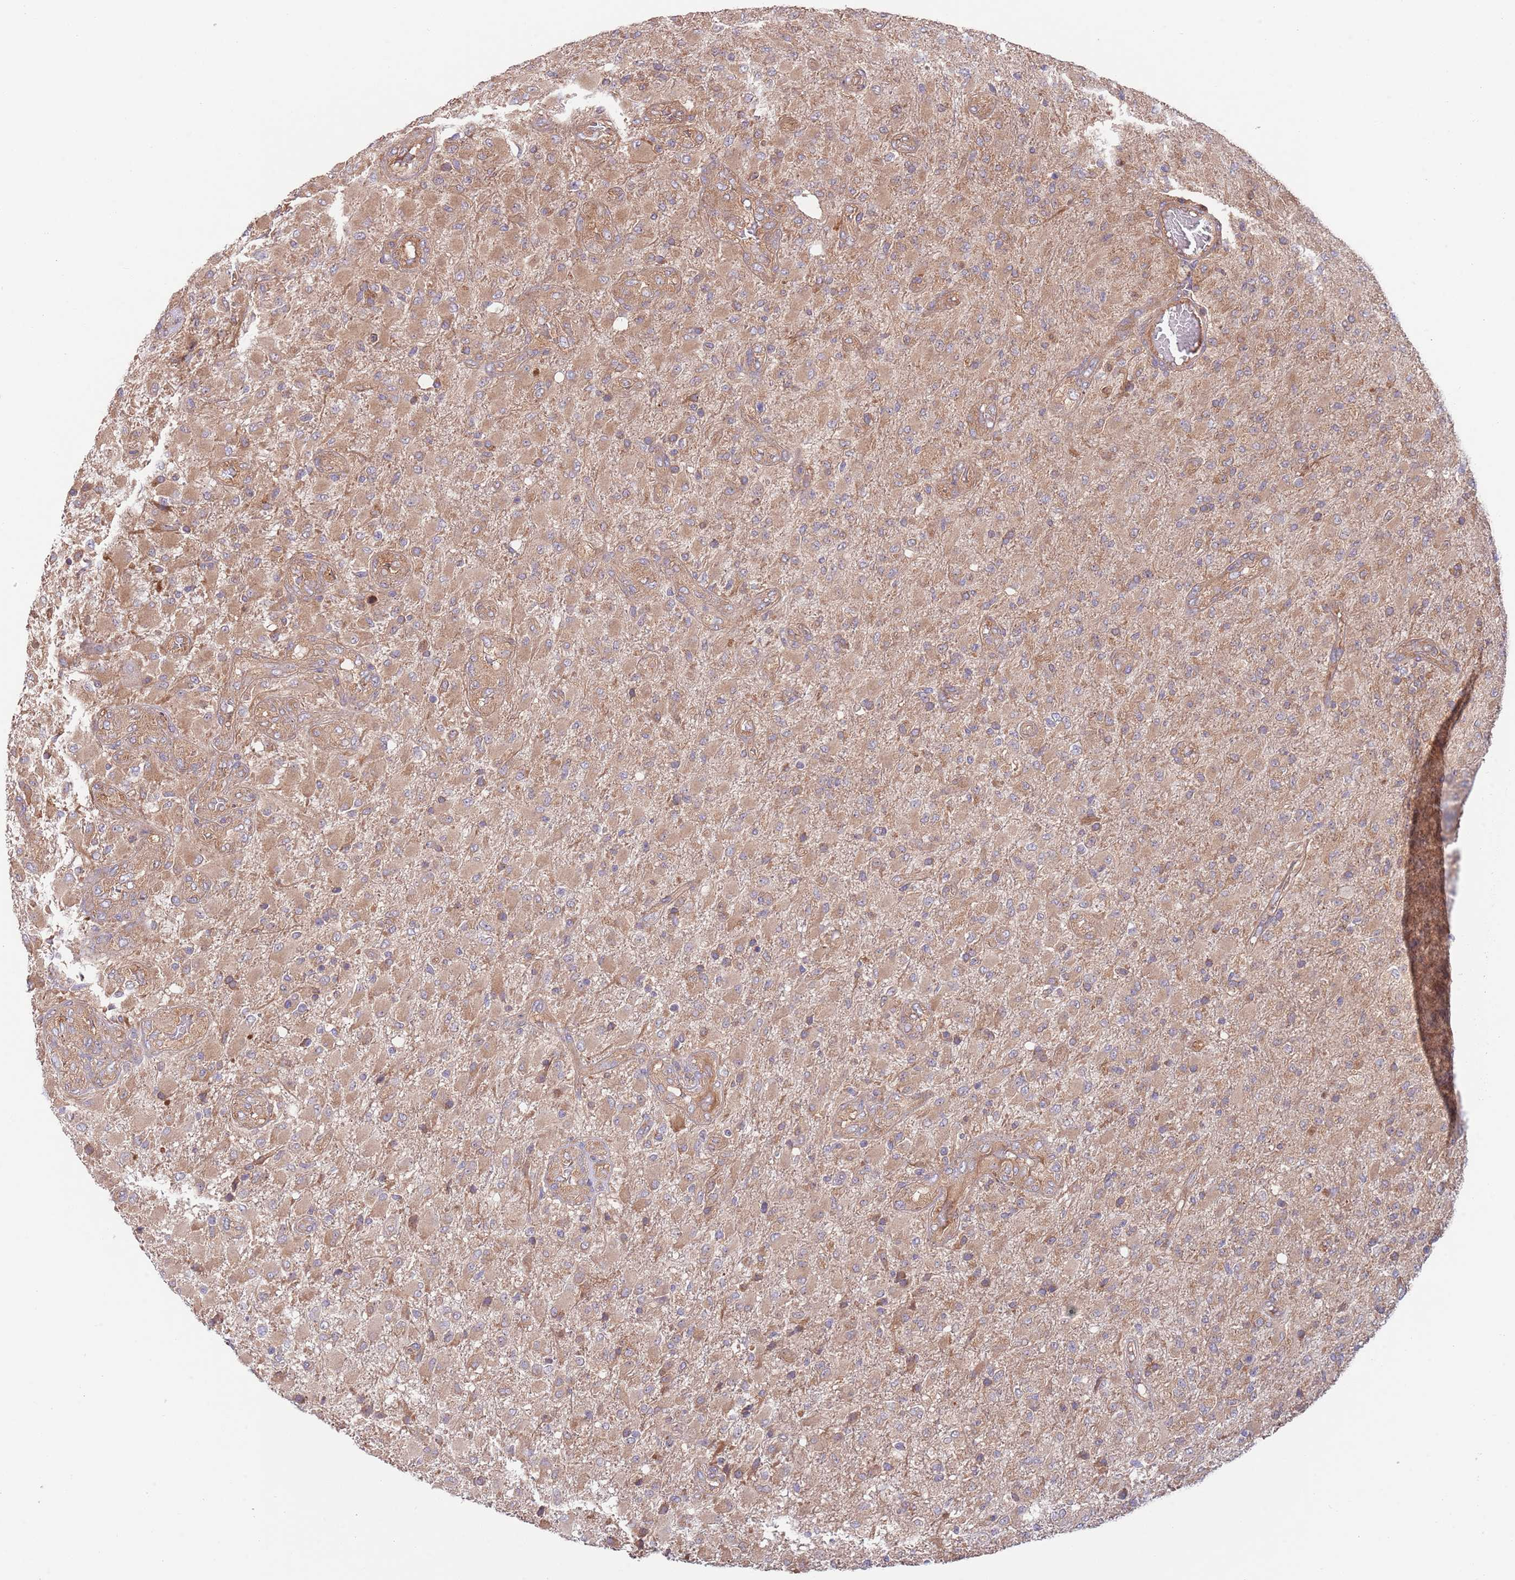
{"staining": {"intensity": "moderate", "quantity": ">75%", "location": "cytoplasmic/membranous"}, "tissue": "glioma", "cell_type": "Tumor cells", "image_type": "cancer", "snomed": [{"axis": "morphology", "description": "Glioma, malignant, Low grade"}, {"axis": "topography", "description": "Brain"}], "caption": "Glioma tissue demonstrates moderate cytoplasmic/membranous positivity in about >75% of tumor cells, visualized by immunohistochemistry.", "gene": "EIF3F", "patient": {"sex": "male", "age": 65}}